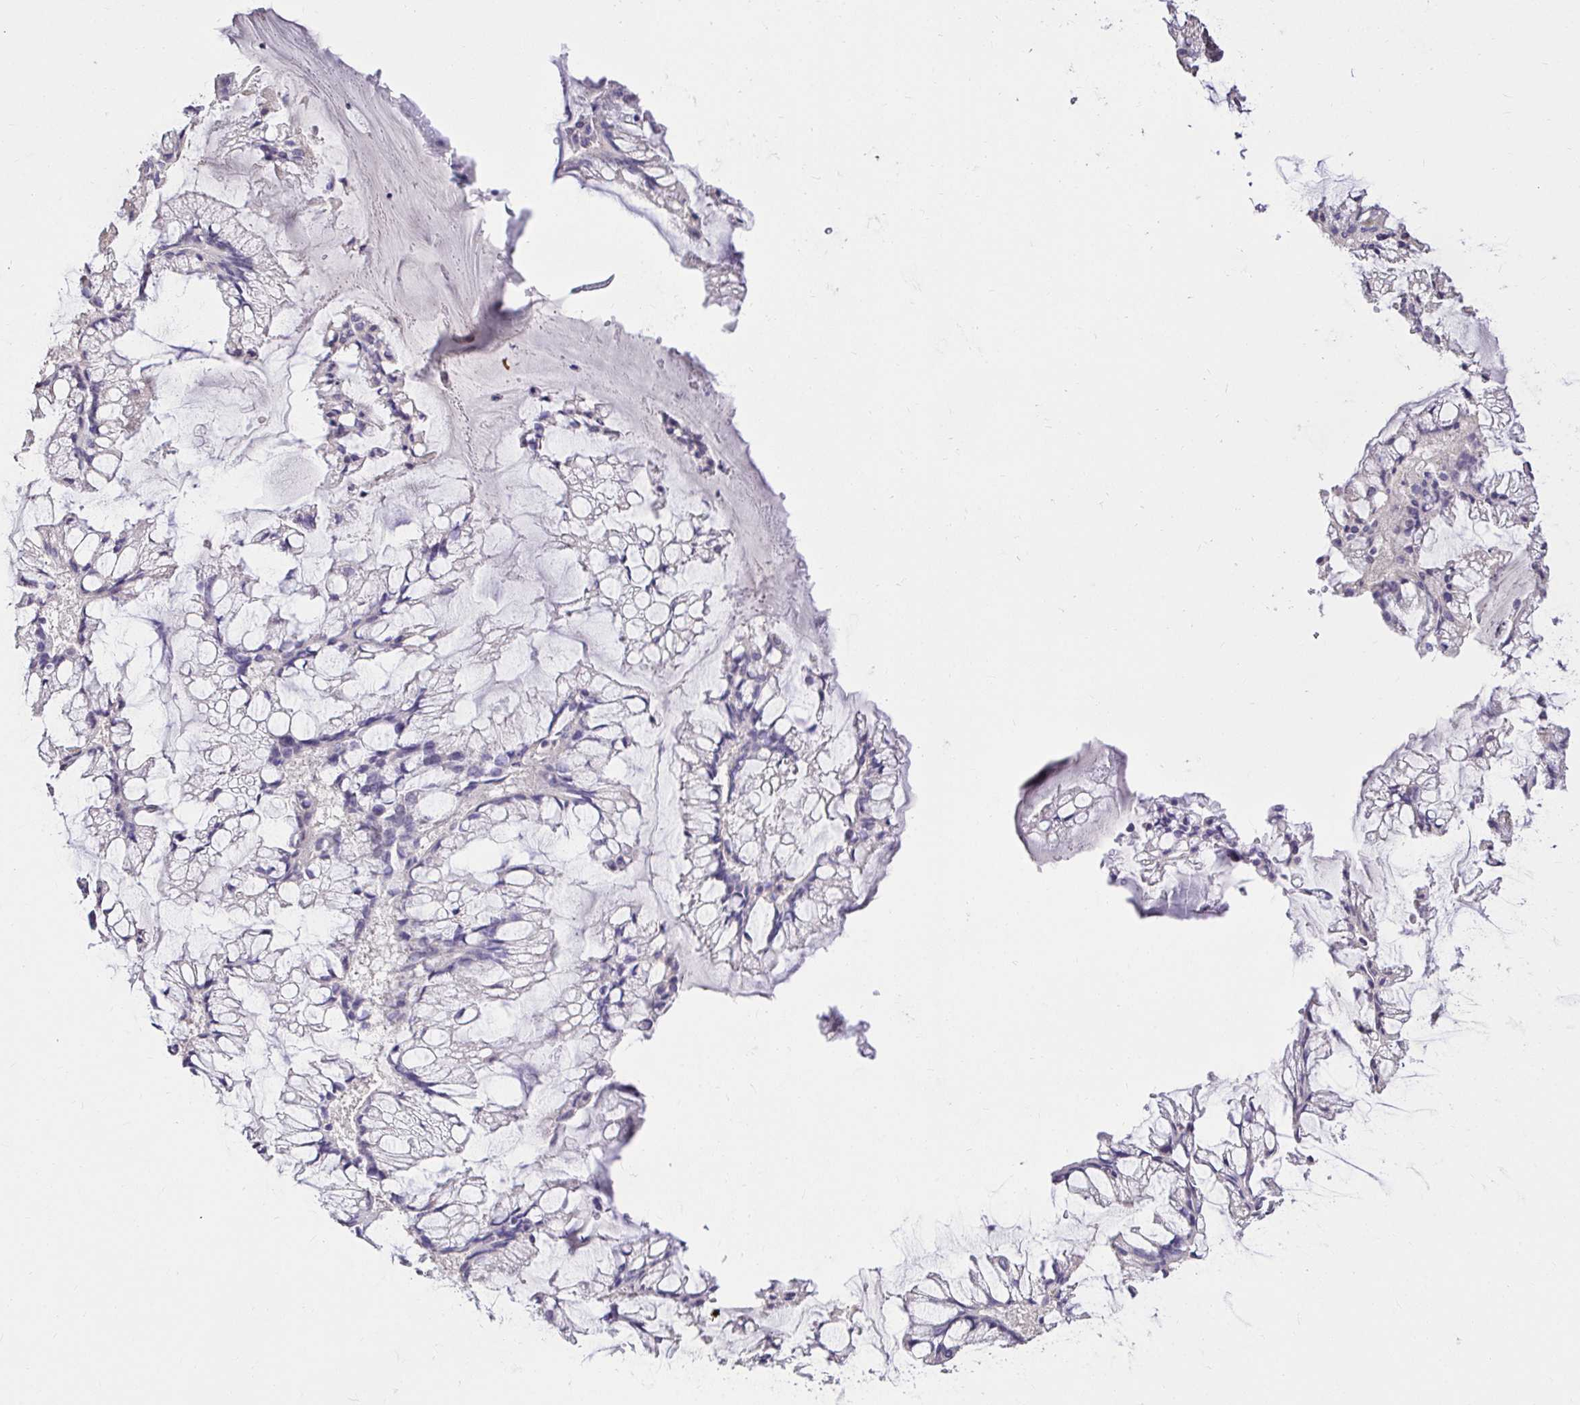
{"staining": {"intensity": "negative", "quantity": "none", "location": "none"}, "tissue": "ovarian cancer", "cell_type": "Tumor cells", "image_type": "cancer", "snomed": [{"axis": "morphology", "description": "Cystadenocarcinoma, mucinous, NOS"}, {"axis": "topography", "description": "Ovary"}], "caption": "This micrograph is of ovarian cancer stained with IHC to label a protein in brown with the nuclei are counter-stained blue. There is no expression in tumor cells.", "gene": "KIAA1210", "patient": {"sex": "female", "age": 73}}